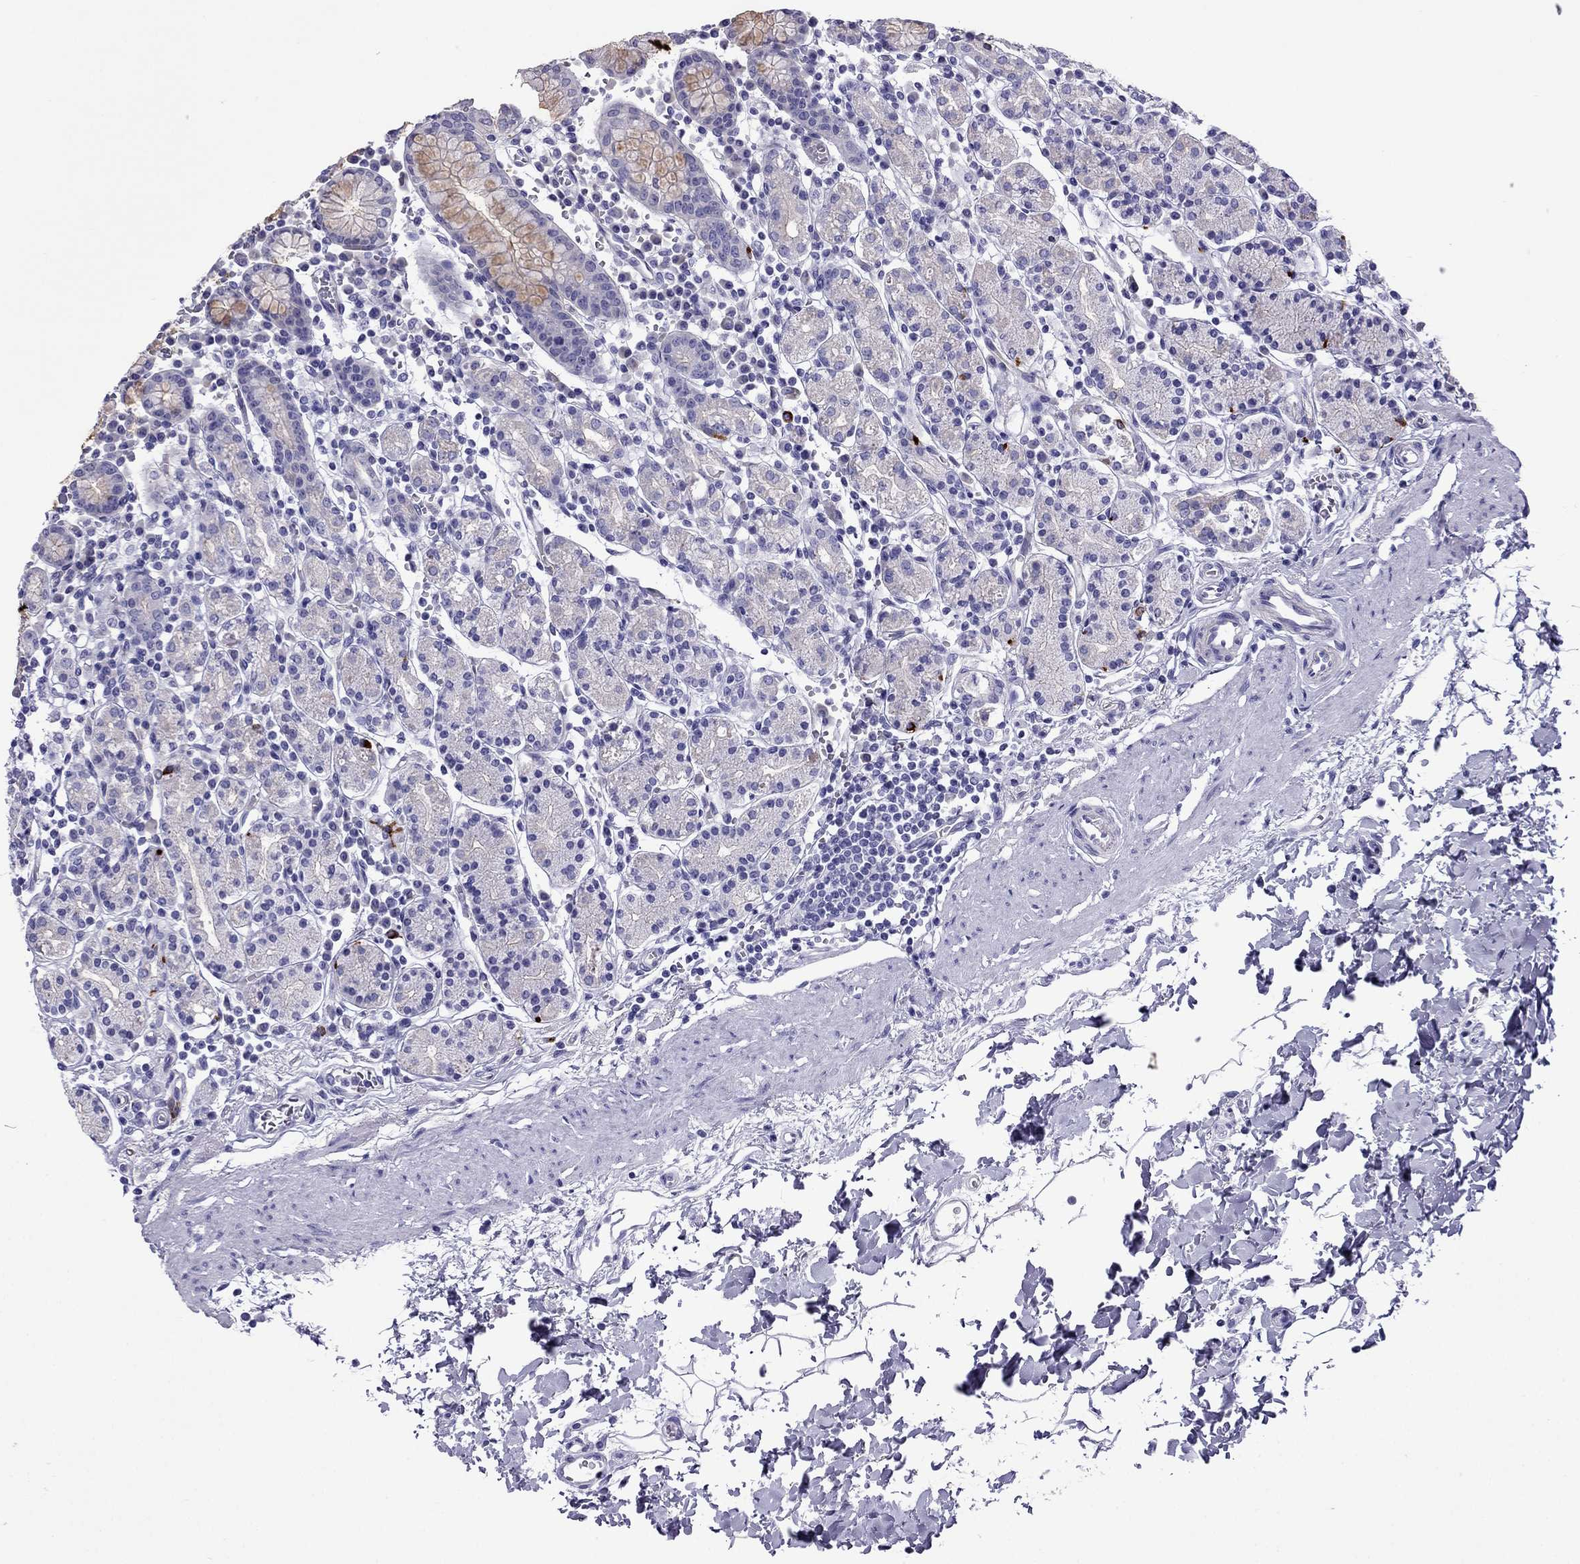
{"staining": {"intensity": "negative", "quantity": "none", "location": "none"}, "tissue": "stomach", "cell_type": "Glandular cells", "image_type": "normal", "snomed": [{"axis": "morphology", "description": "Normal tissue, NOS"}, {"axis": "topography", "description": "Stomach, upper"}, {"axis": "topography", "description": "Stomach"}], "caption": "High magnification brightfield microscopy of unremarkable stomach stained with DAB (3,3'-diaminobenzidine) (brown) and counterstained with hematoxylin (blue): glandular cells show no significant expression. (DAB immunohistochemistry (IHC) with hematoxylin counter stain).", "gene": "MYL11", "patient": {"sex": "male", "age": 62}}